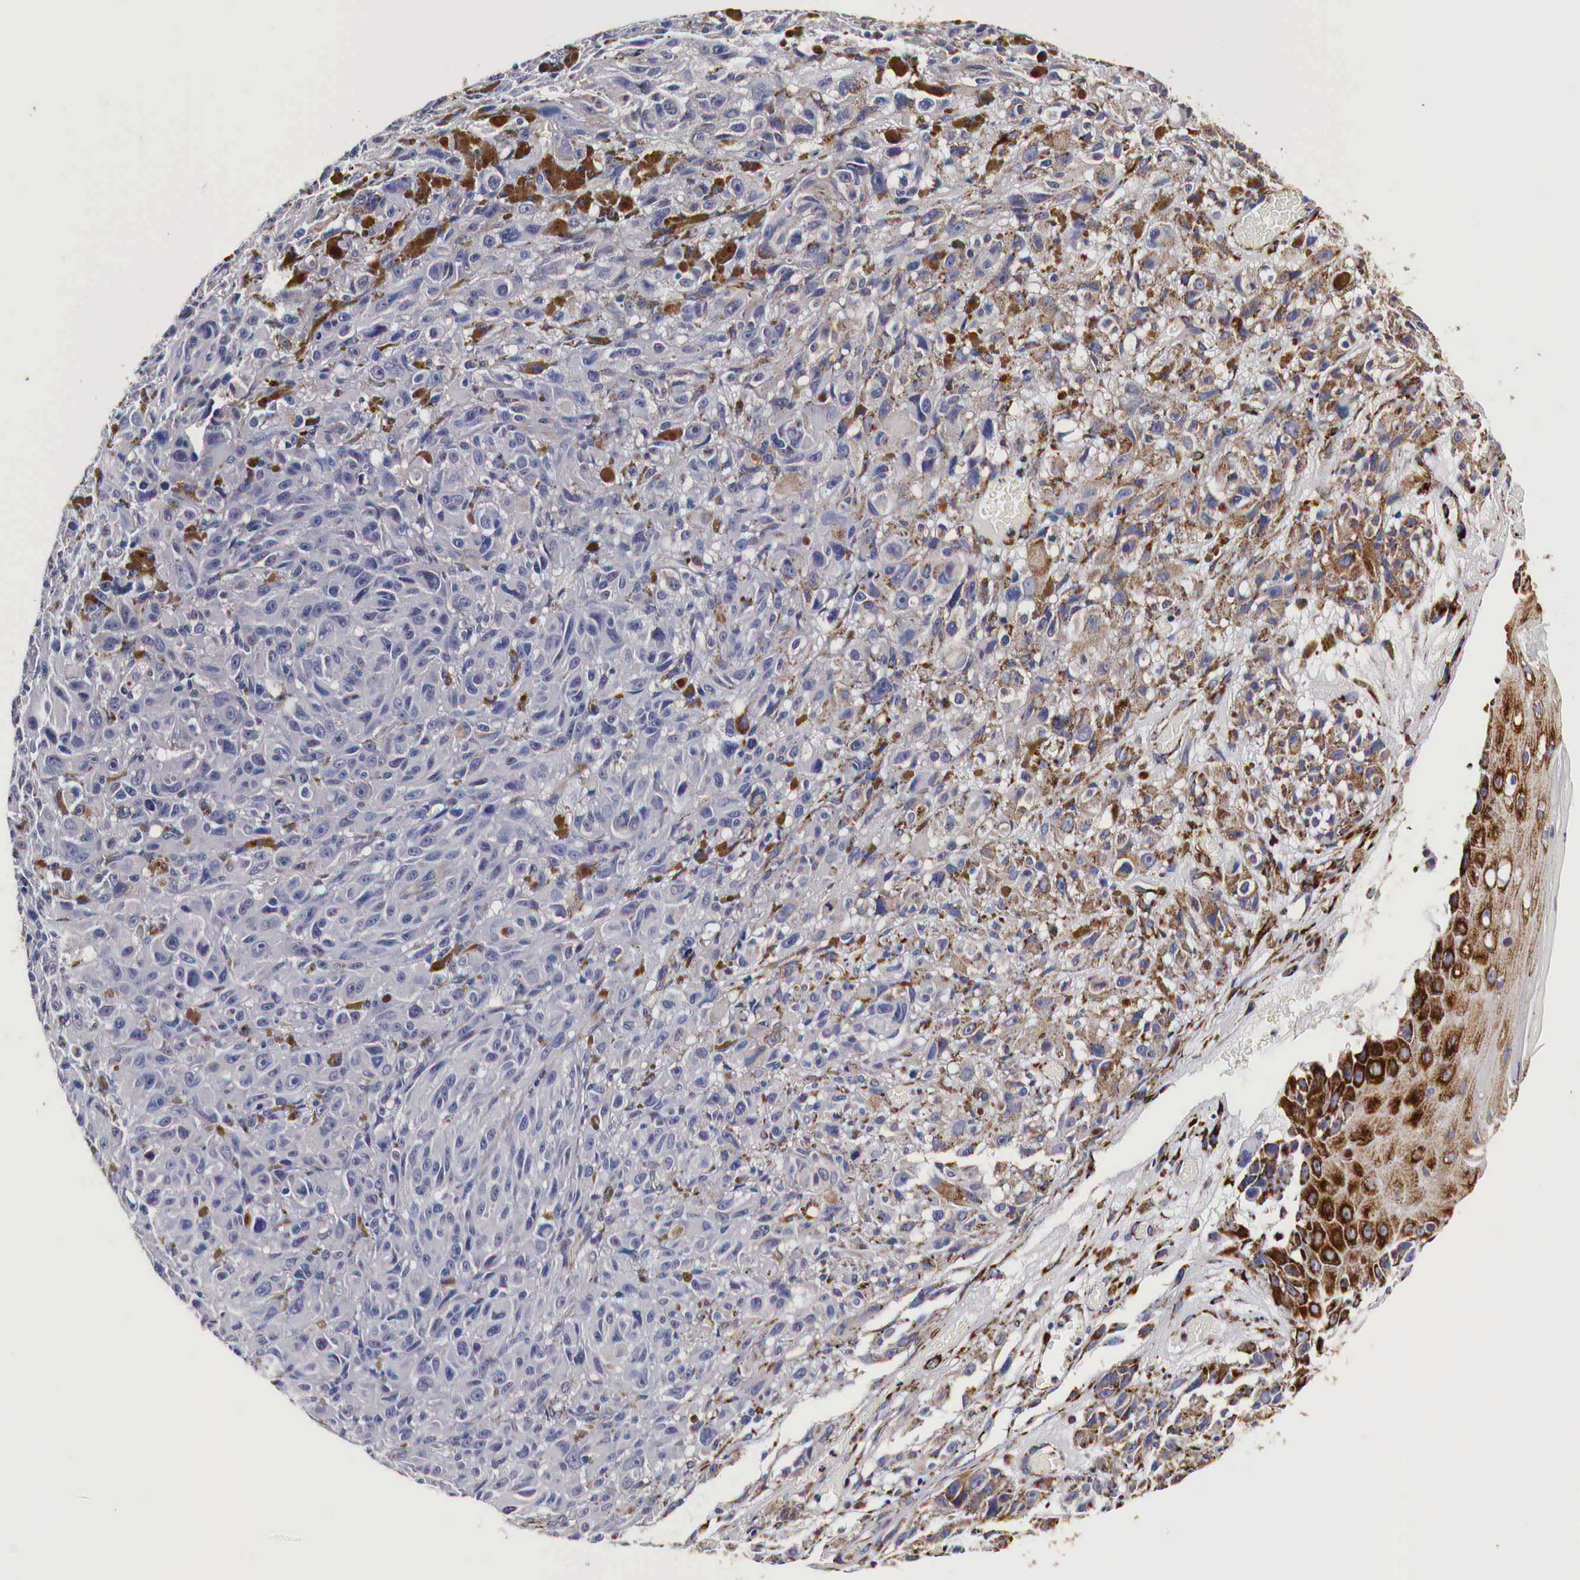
{"staining": {"intensity": "weak", "quantity": "25%-75%", "location": "cytoplasmic/membranous"}, "tissue": "melanoma", "cell_type": "Tumor cells", "image_type": "cancer", "snomed": [{"axis": "morphology", "description": "Malignant melanoma, NOS"}, {"axis": "topography", "description": "Skin"}], "caption": "Immunohistochemistry (DAB) staining of malignant melanoma shows weak cytoplasmic/membranous protein positivity in about 25%-75% of tumor cells. The staining was performed using DAB to visualize the protein expression in brown, while the nuclei were stained in blue with hematoxylin (Magnification: 20x).", "gene": "CKAP4", "patient": {"sex": "male", "age": 67}}